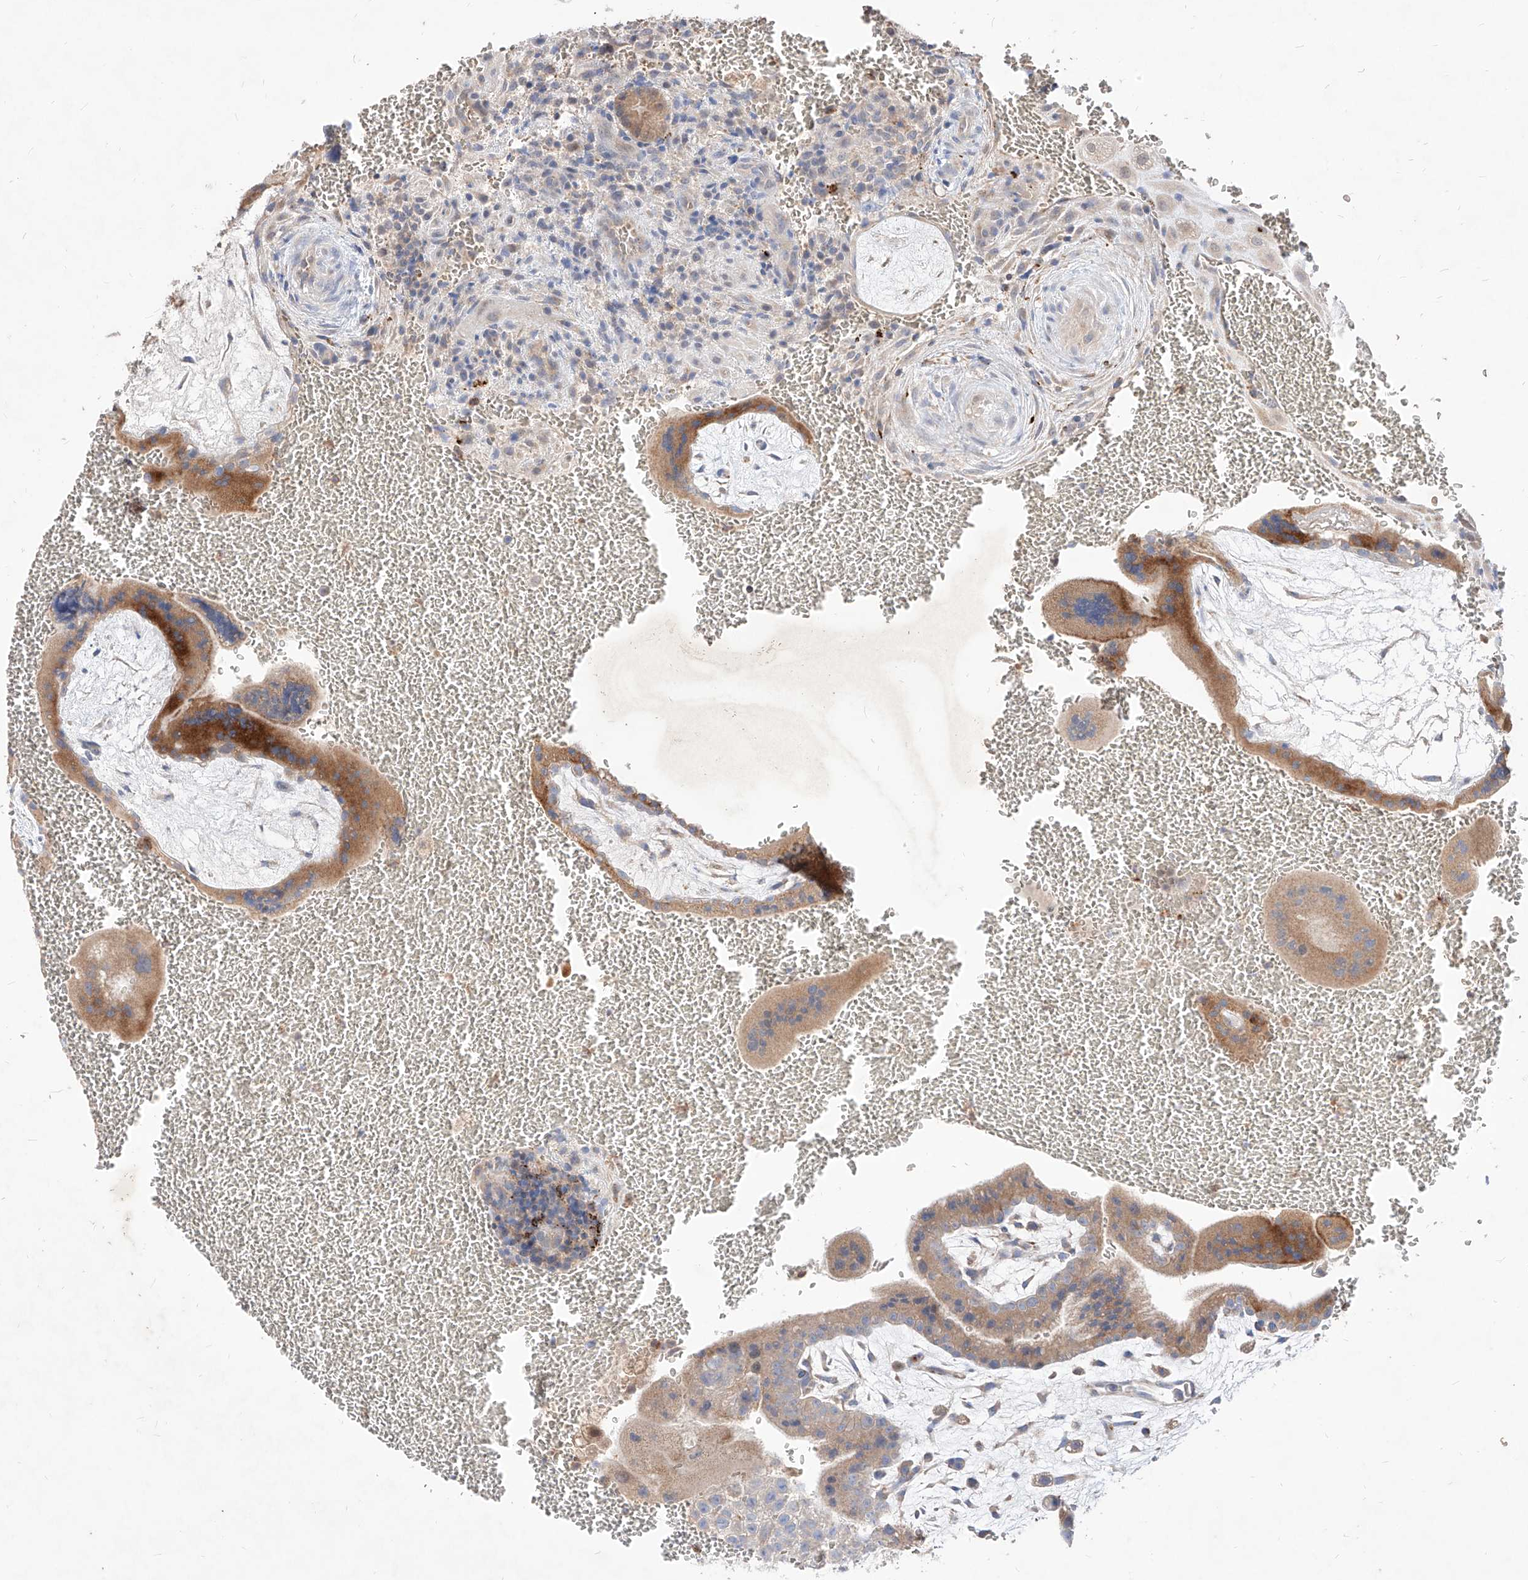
{"staining": {"intensity": "moderate", "quantity": "25%-75%", "location": "cytoplasmic/membranous"}, "tissue": "placenta", "cell_type": "Trophoblastic cells", "image_type": "normal", "snomed": [{"axis": "morphology", "description": "Normal tissue, NOS"}, {"axis": "topography", "description": "Placenta"}], "caption": "Moderate cytoplasmic/membranous protein positivity is seen in about 25%-75% of trophoblastic cells in placenta. (DAB IHC, brown staining for protein, blue staining for nuclei).", "gene": "TSNAX", "patient": {"sex": "female", "age": 35}}